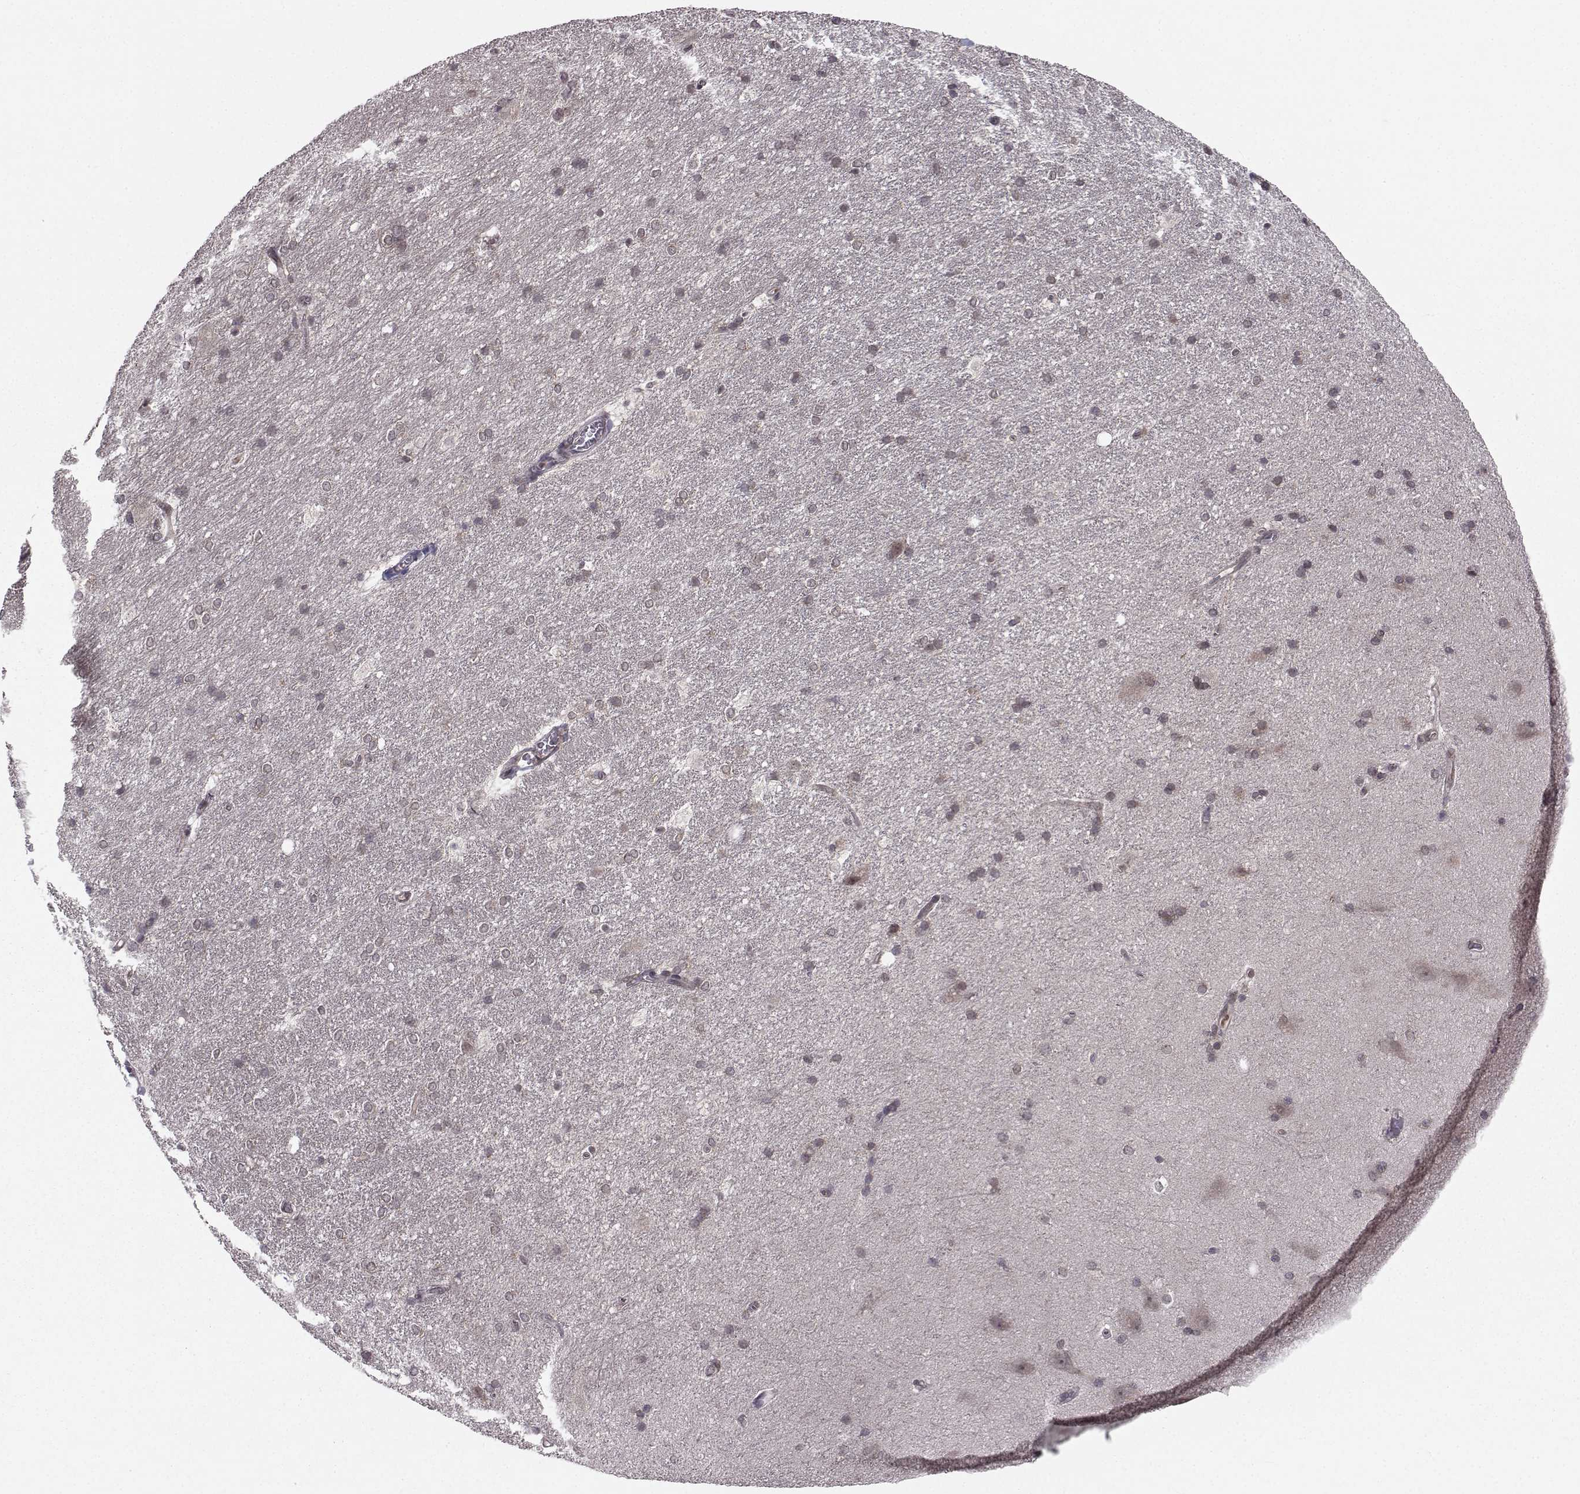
{"staining": {"intensity": "weak", "quantity": "<25%", "location": "nuclear"}, "tissue": "hippocampus", "cell_type": "Glial cells", "image_type": "normal", "snomed": [{"axis": "morphology", "description": "Normal tissue, NOS"}, {"axis": "topography", "description": "Cerebral cortex"}, {"axis": "topography", "description": "Hippocampus"}], "caption": "Immunohistochemistry (IHC) of normal hippocampus exhibits no positivity in glial cells.", "gene": "PKN2", "patient": {"sex": "female", "age": 19}}